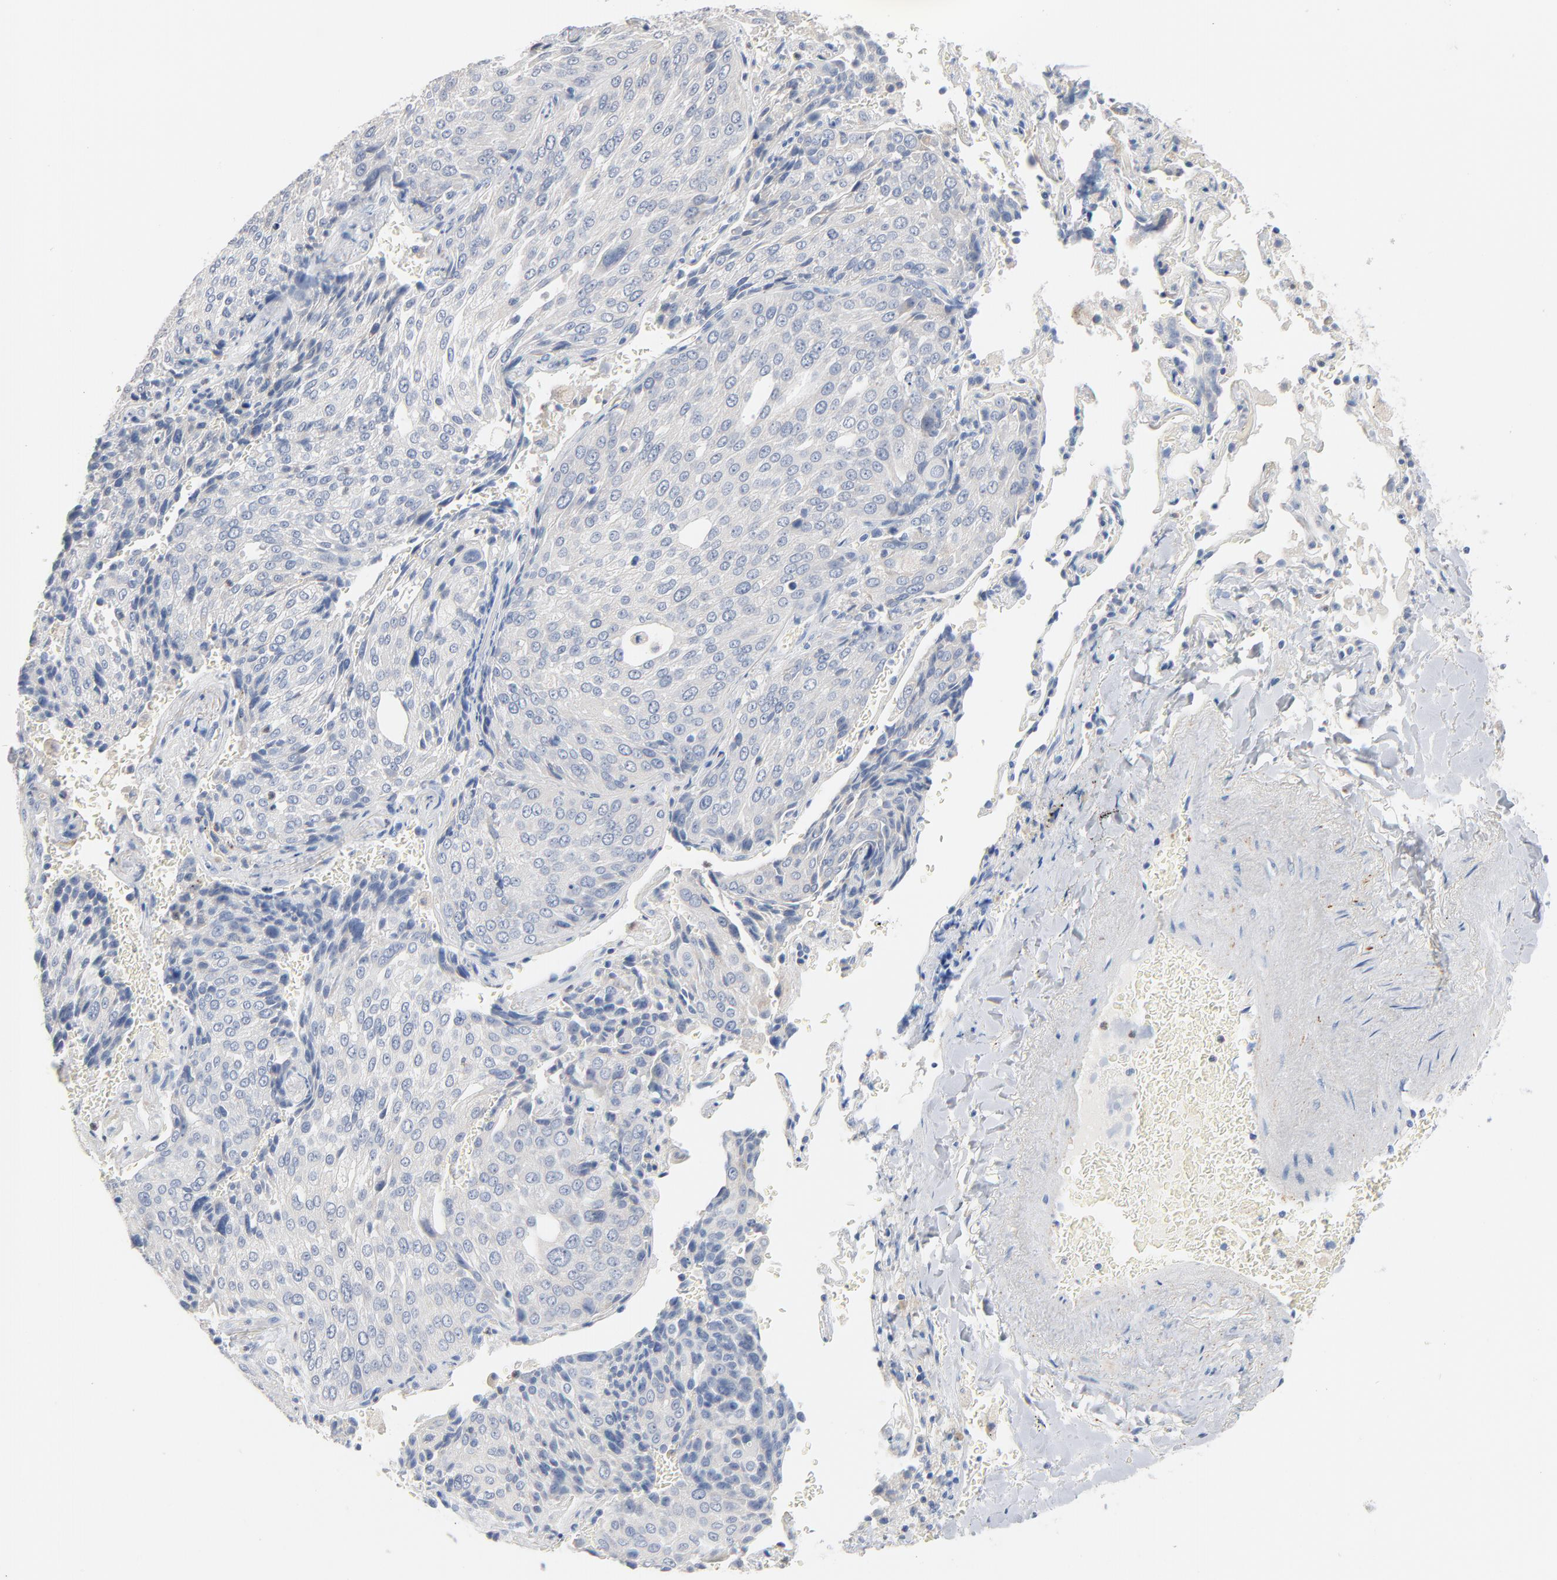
{"staining": {"intensity": "negative", "quantity": "none", "location": "none"}, "tissue": "lung cancer", "cell_type": "Tumor cells", "image_type": "cancer", "snomed": [{"axis": "morphology", "description": "Squamous cell carcinoma, NOS"}, {"axis": "topography", "description": "Lung"}], "caption": "The immunohistochemistry photomicrograph has no significant expression in tumor cells of squamous cell carcinoma (lung) tissue.", "gene": "IFT43", "patient": {"sex": "male", "age": 54}}